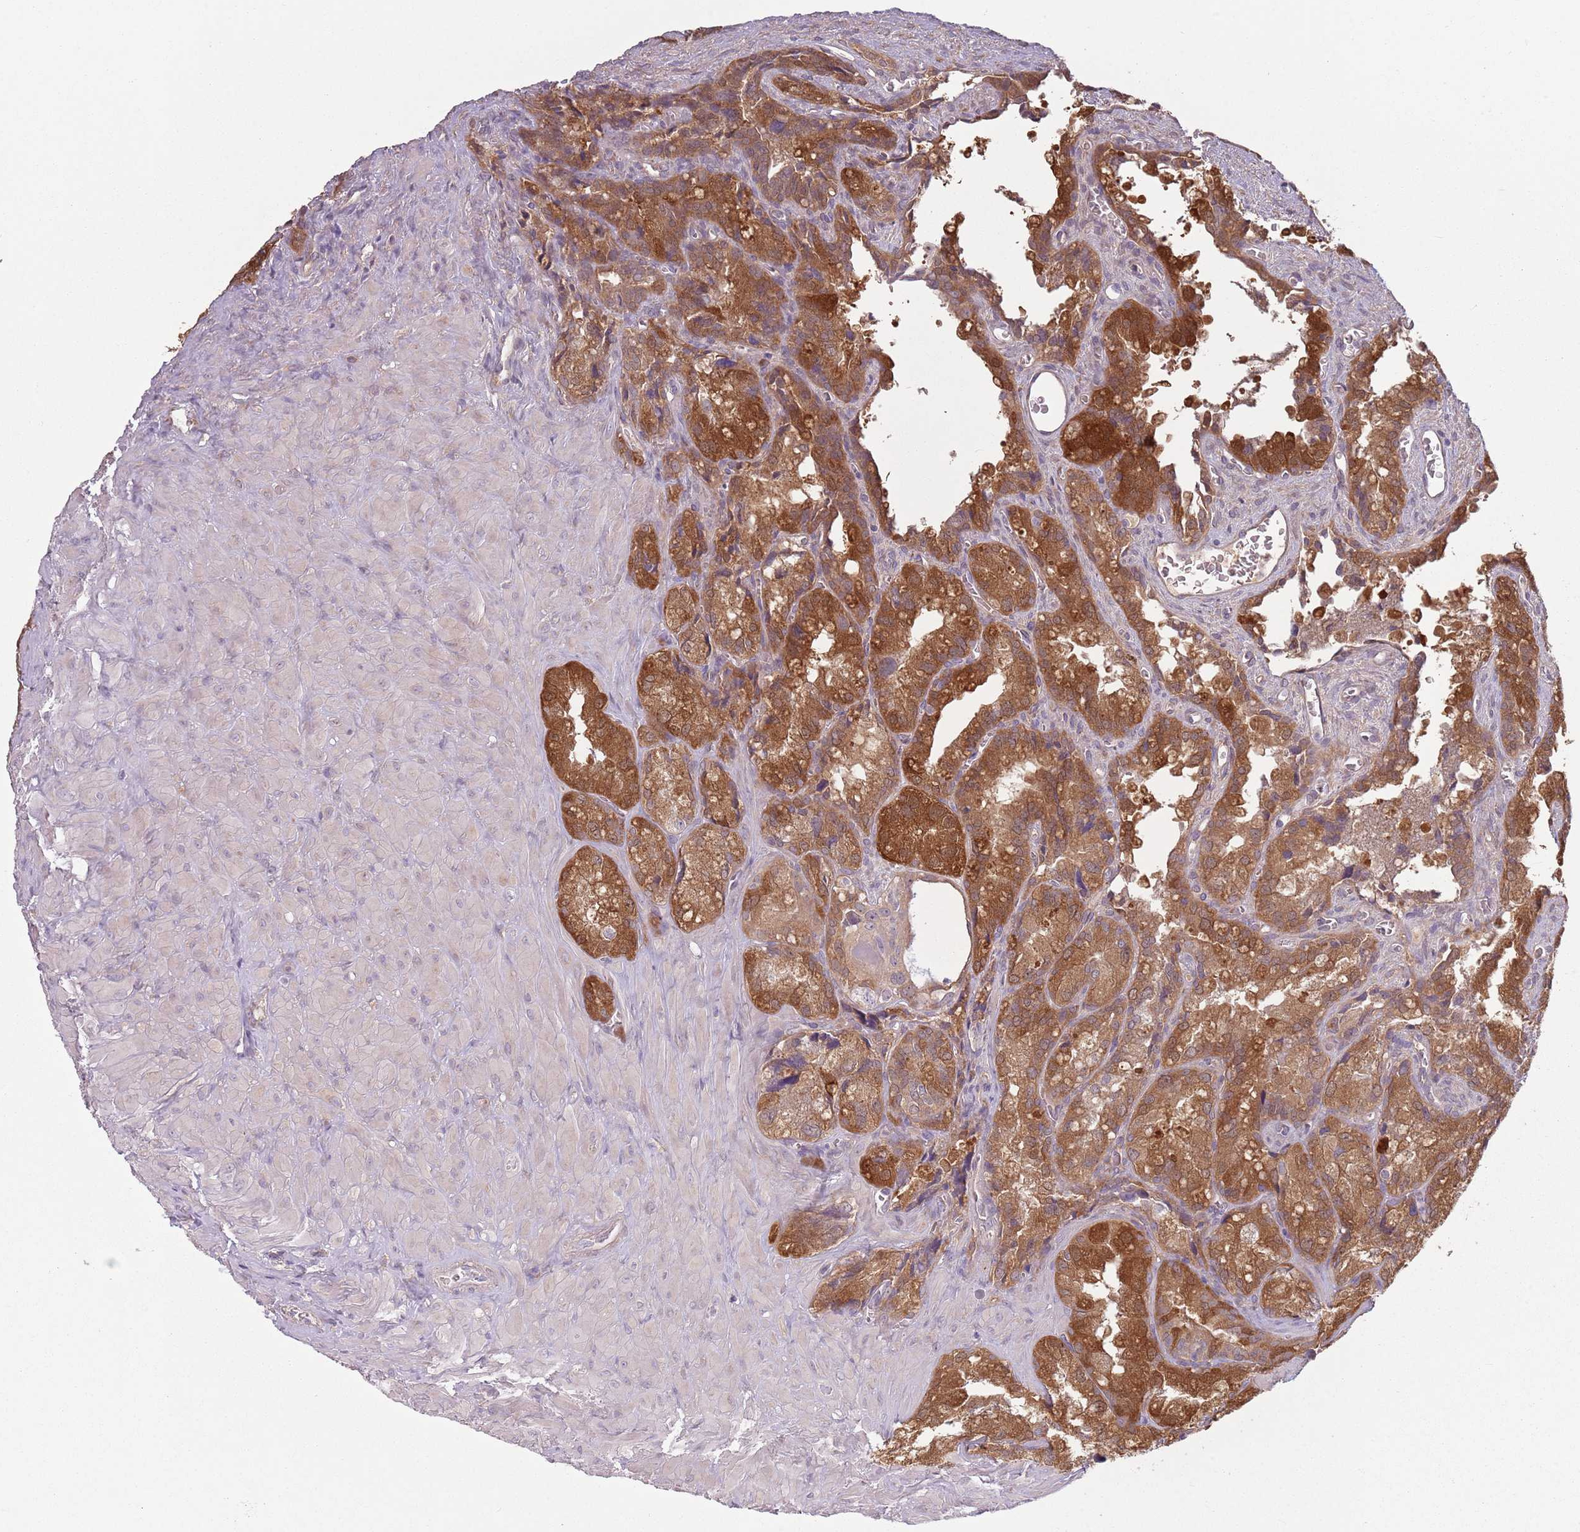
{"staining": {"intensity": "strong", "quantity": ">75%", "location": "cytoplasmic/membranous"}, "tissue": "seminal vesicle", "cell_type": "Glandular cells", "image_type": "normal", "snomed": [{"axis": "morphology", "description": "Normal tissue, NOS"}, {"axis": "topography", "description": "Seminal veicle"}], "caption": "Glandular cells exhibit high levels of strong cytoplasmic/membranous staining in approximately >75% of cells in unremarkable human seminal vesicle.", "gene": "COQ5", "patient": {"sex": "male", "age": 62}}